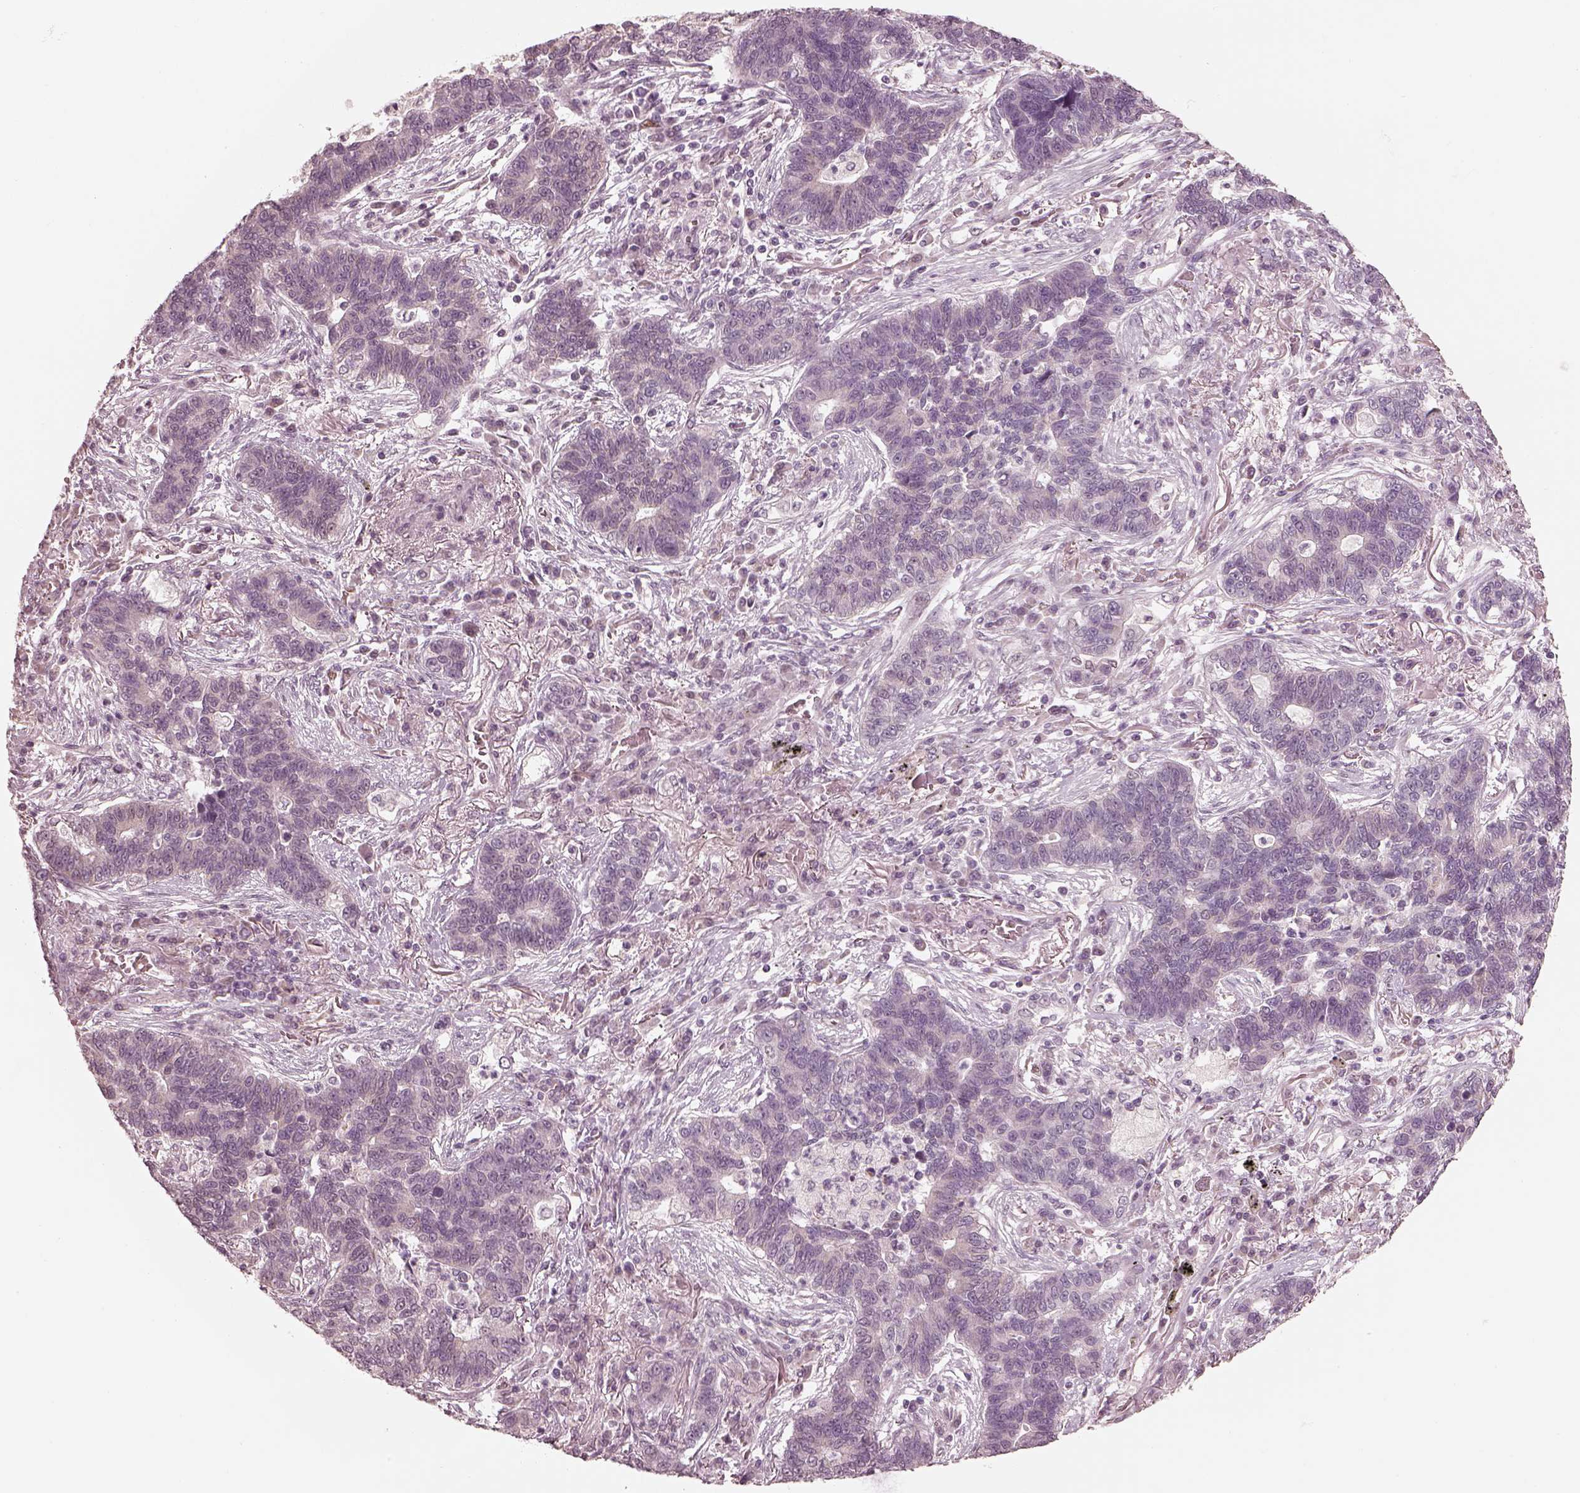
{"staining": {"intensity": "negative", "quantity": "none", "location": "none"}, "tissue": "lung cancer", "cell_type": "Tumor cells", "image_type": "cancer", "snomed": [{"axis": "morphology", "description": "Adenocarcinoma, NOS"}, {"axis": "topography", "description": "Lung"}], "caption": "An image of human lung adenocarcinoma is negative for staining in tumor cells. (DAB (3,3'-diaminobenzidine) immunohistochemistry visualized using brightfield microscopy, high magnification).", "gene": "IQCB1", "patient": {"sex": "female", "age": 57}}